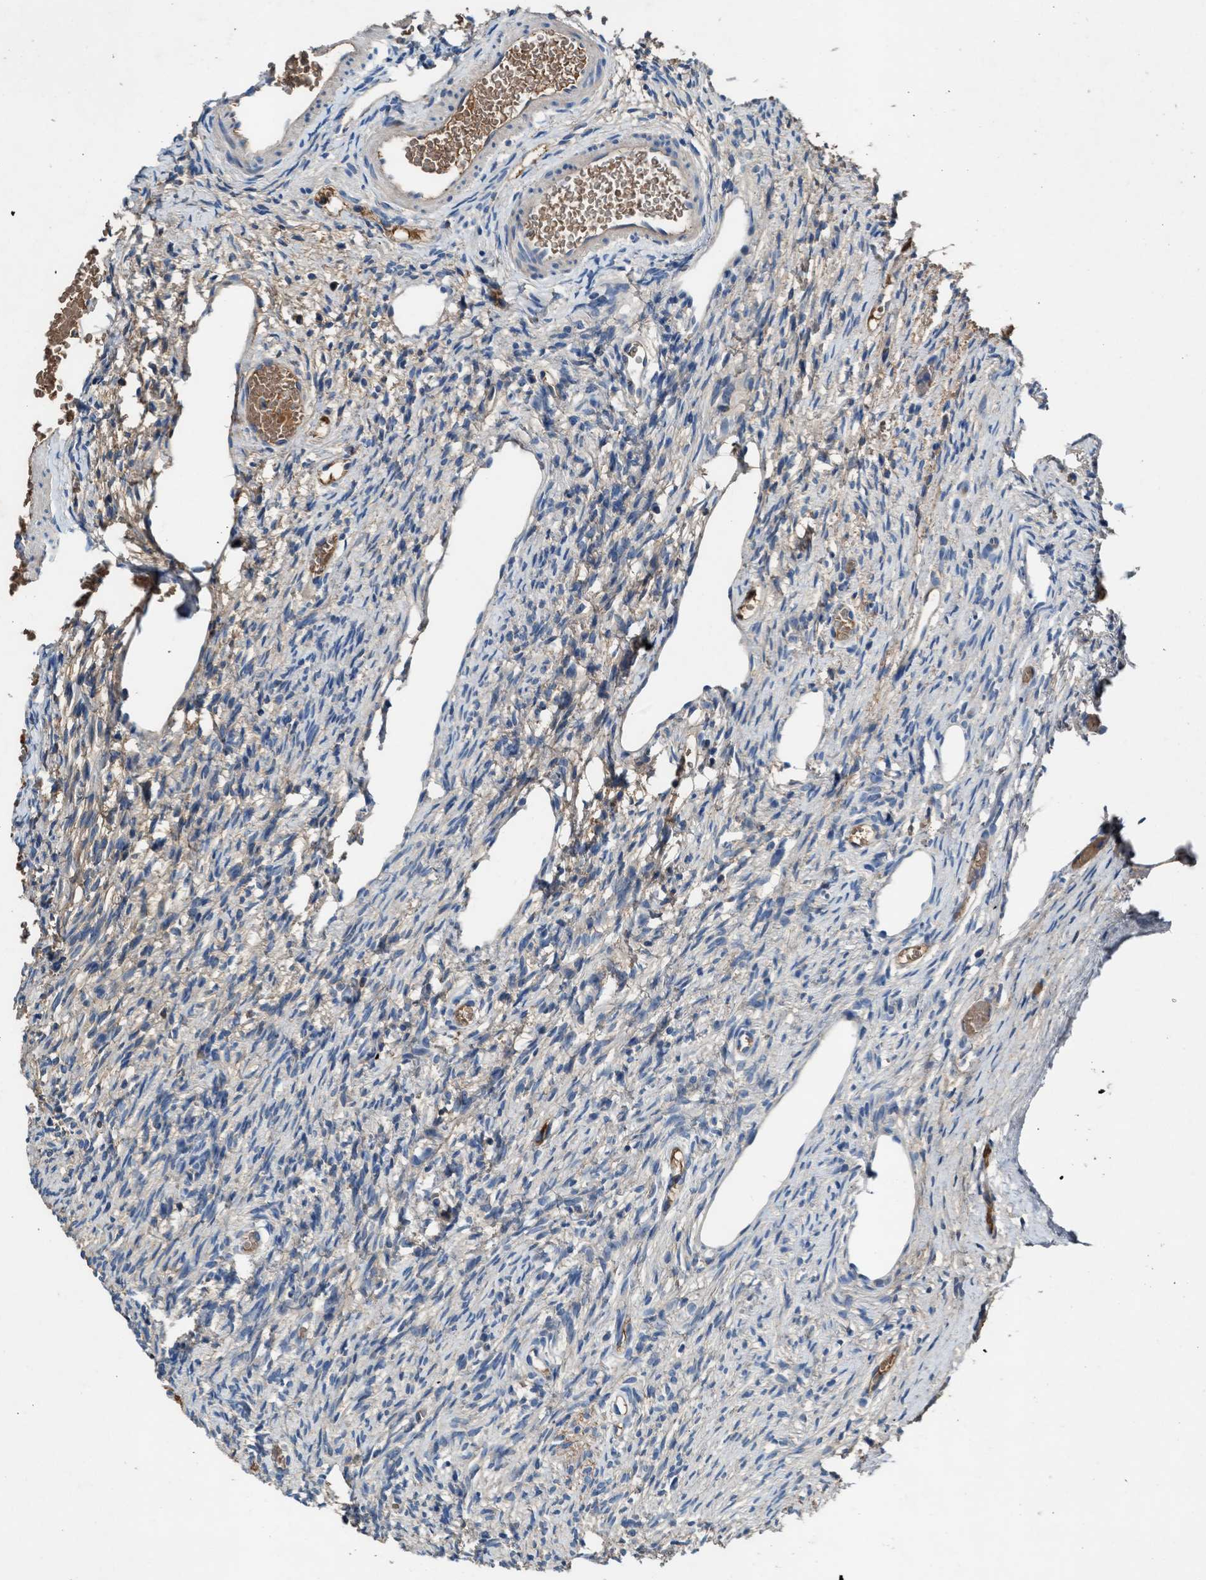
{"staining": {"intensity": "weak", "quantity": "<25%", "location": "cytoplasmic/membranous"}, "tissue": "ovary", "cell_type": "Follicle cells", "image_type": "normal", "snomed": [{"axis": "morphology", "description": "Normal tissue, NOS"}, {"axis": "topography", "description": "Ovary"}], "caption": "Immunohistochemistry of benign human ovary exhibits no positivity in follicle cells.", "gene": "RWDD2B", "patient": {"sex": "female", "age": 33}}